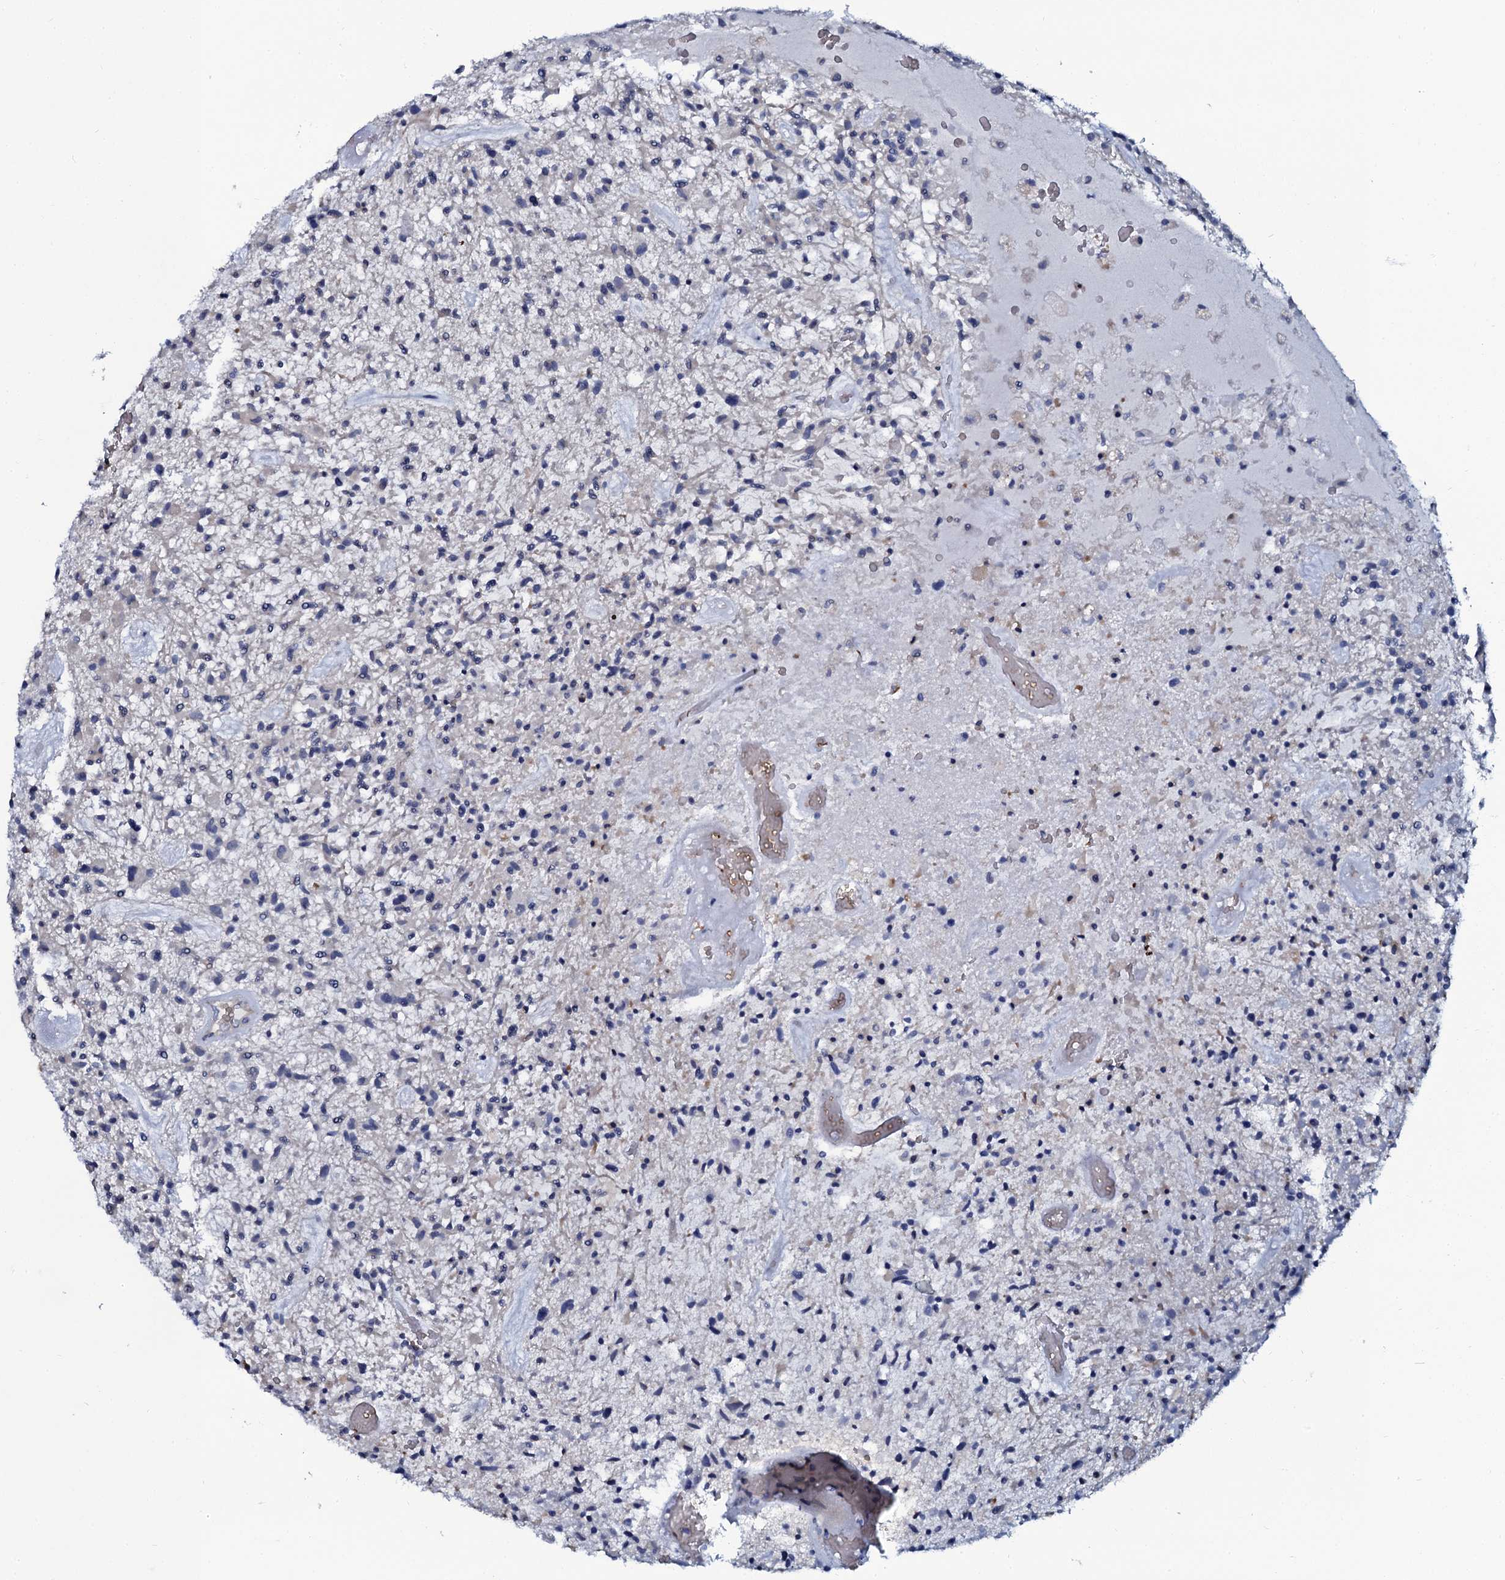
{"staining": {"intensity": "negative", "quantity": "none", "location": "none"}, "tissue": "glioma", "cell_type": "Tumor cells", "image_type": "cancer", "snomed": [{"axis": "morphology", "description": "Glioma, malignant, High grade"}, {"axis": "topography", "description": "Brain"}], "caption": "High power microscopy micrograph of an immunohistochemistry (IHC) histopathology image of malignant high-grade glioma, revealing no significant expression in tumor cells.", "gene": "C10orf88", "patient": {"sex": "male", "age": 47}}